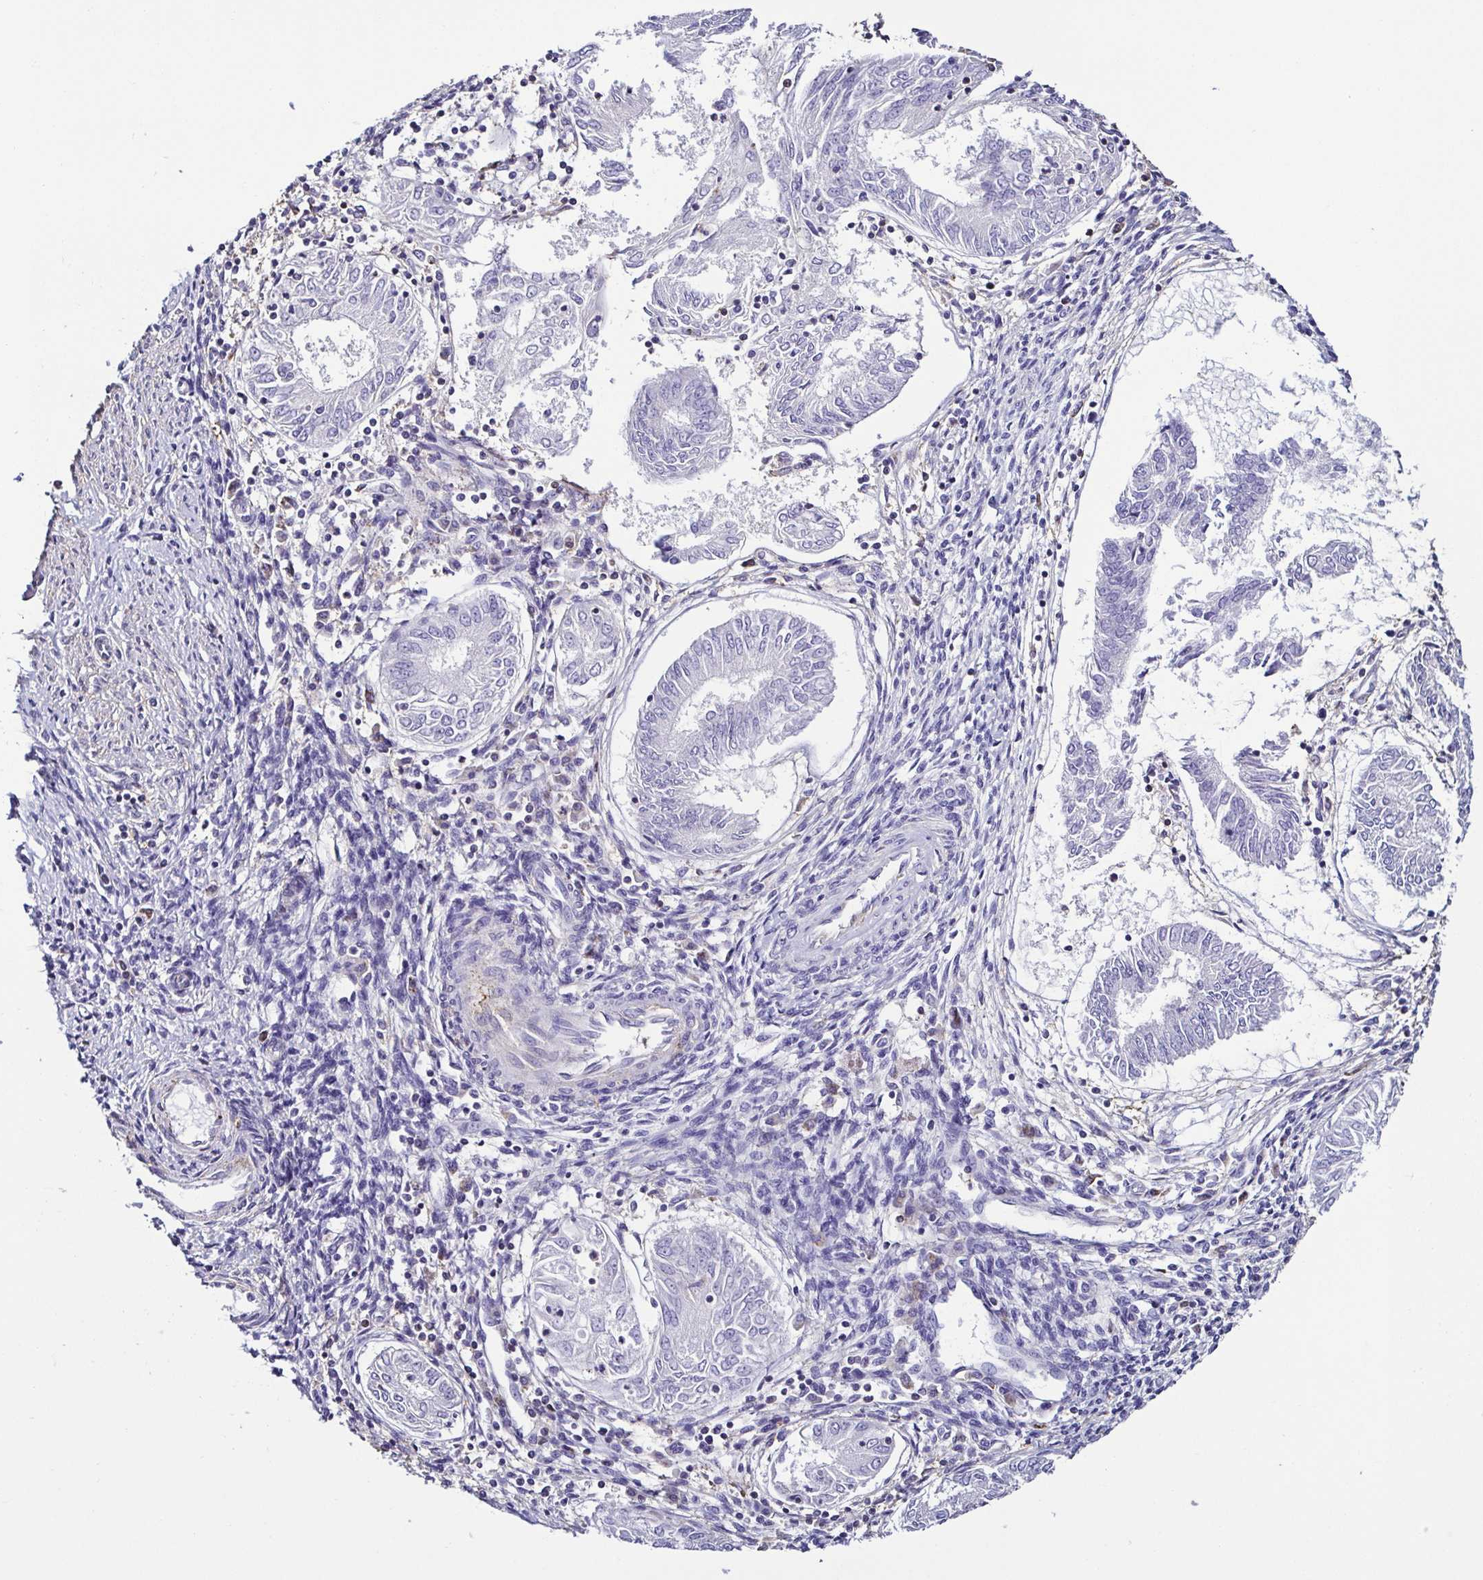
{"staining": {"intensity": "negative", "quantity": "none", "location": "none"}, "tissue": "endometrial cancer", "cell_type": "Tumor cells", "image_type": "cancer", "snomed": [{"axis": "morphology", "description": "Adenocarcinoma, NOS"}, {"axis": "topography", "description": "Endometrium"}], "caption": "Tumor cells show no significant protein staining in endometrial adenocarcinoma. (DAB (3,3'-diaminobenzidine) immunohistochemistry (IHC), high magnification).", "gene": "TNNT2", "patient": {"sex": "female", "age": 68}}